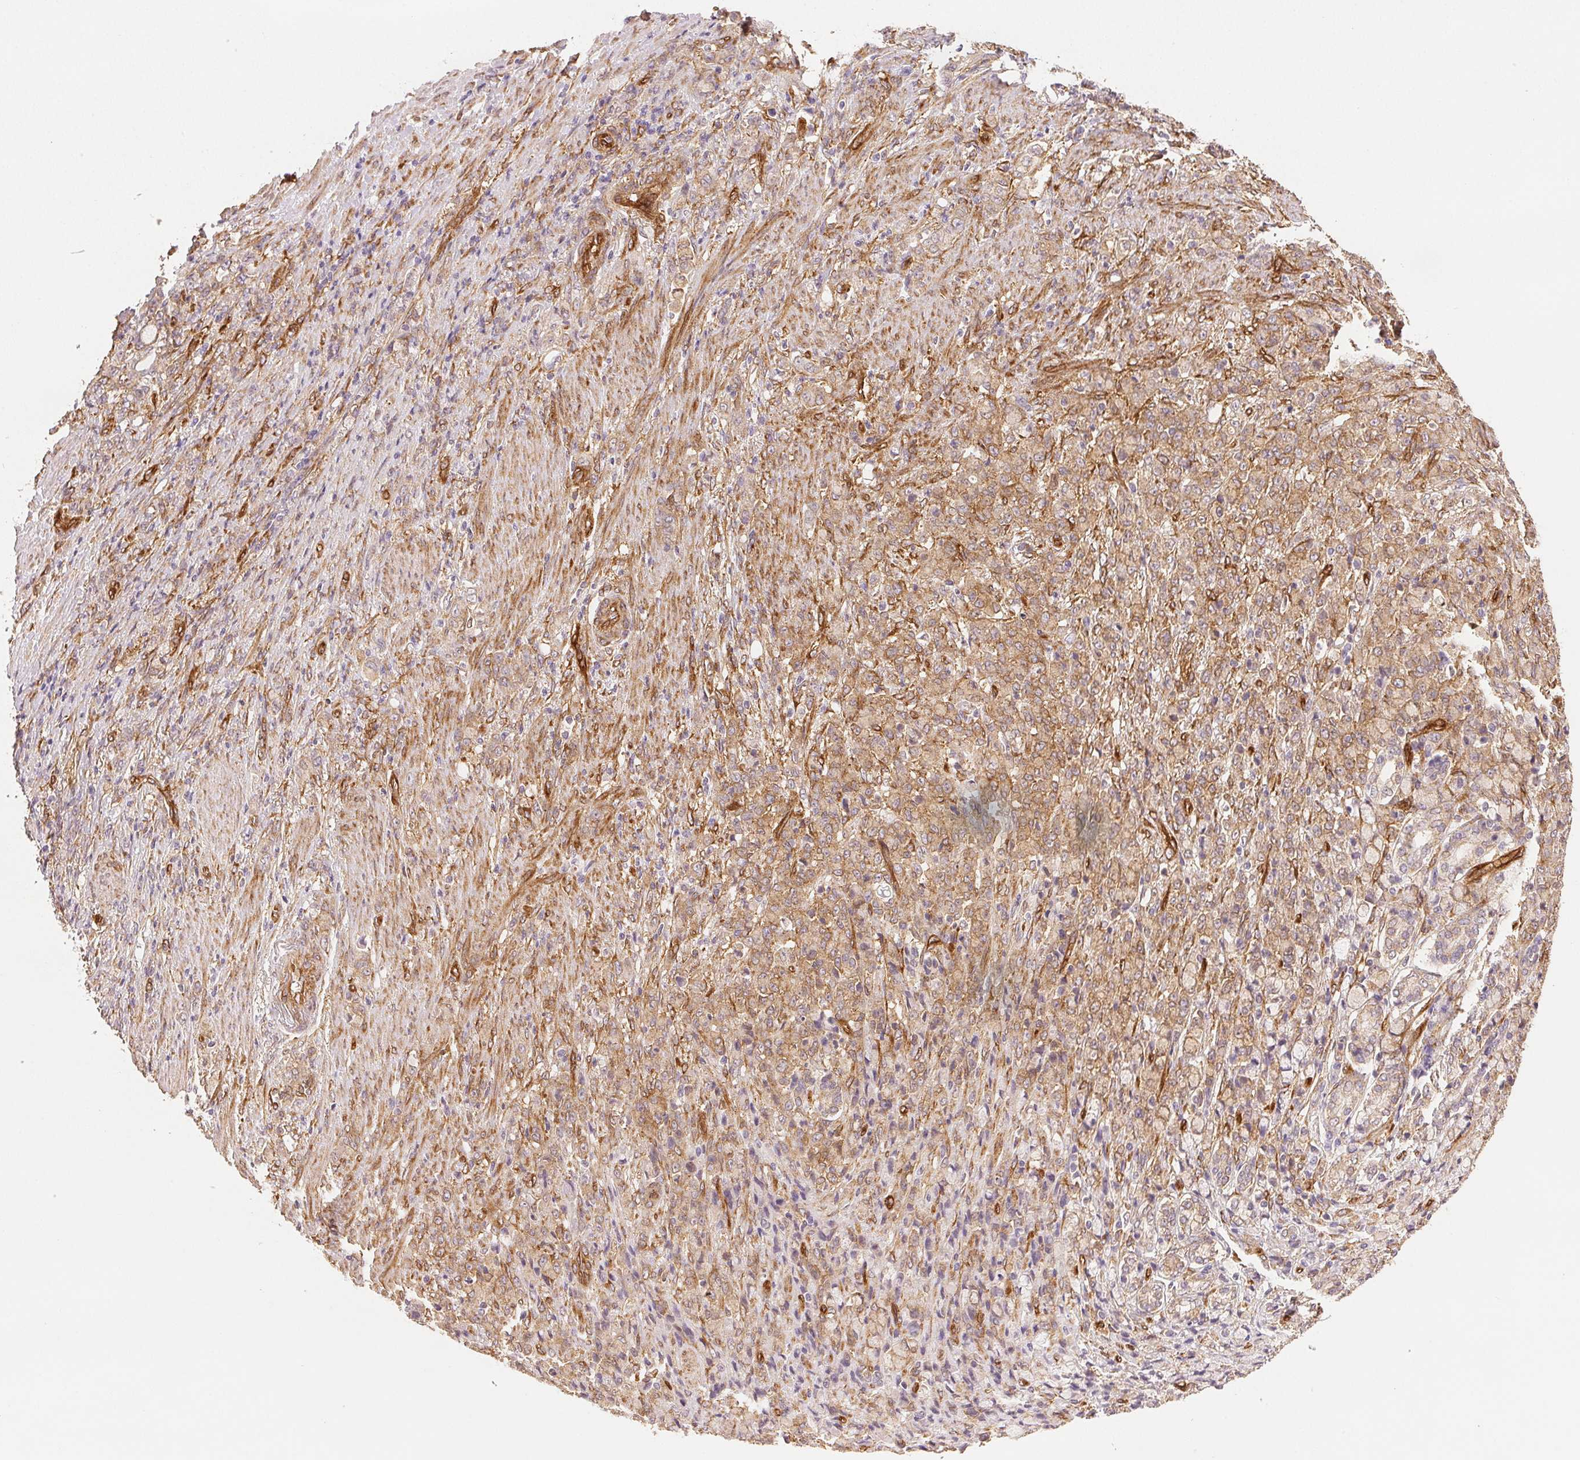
{"staining": {"intensity": "moderate", "quantity": ">75%", "location": "cytoplasmic/membranous"}, "tissue": "stomach cancer", "cell_type": "Tumor cells", "image_type": "cancer", "snomed": [{"axis": "morphology", "description": "Adenocarcinoma, NOS"}, {"axis": "topography", "description": "Stomach"}], "caption": "Human stomach cancer stained for a protein (brown) reveals moderate cytoplasmic/membranous positive positivity in about >75% of tumor cells.", "gene": "DIAPH2", "patient": {"sex": "female", "age": 79}}